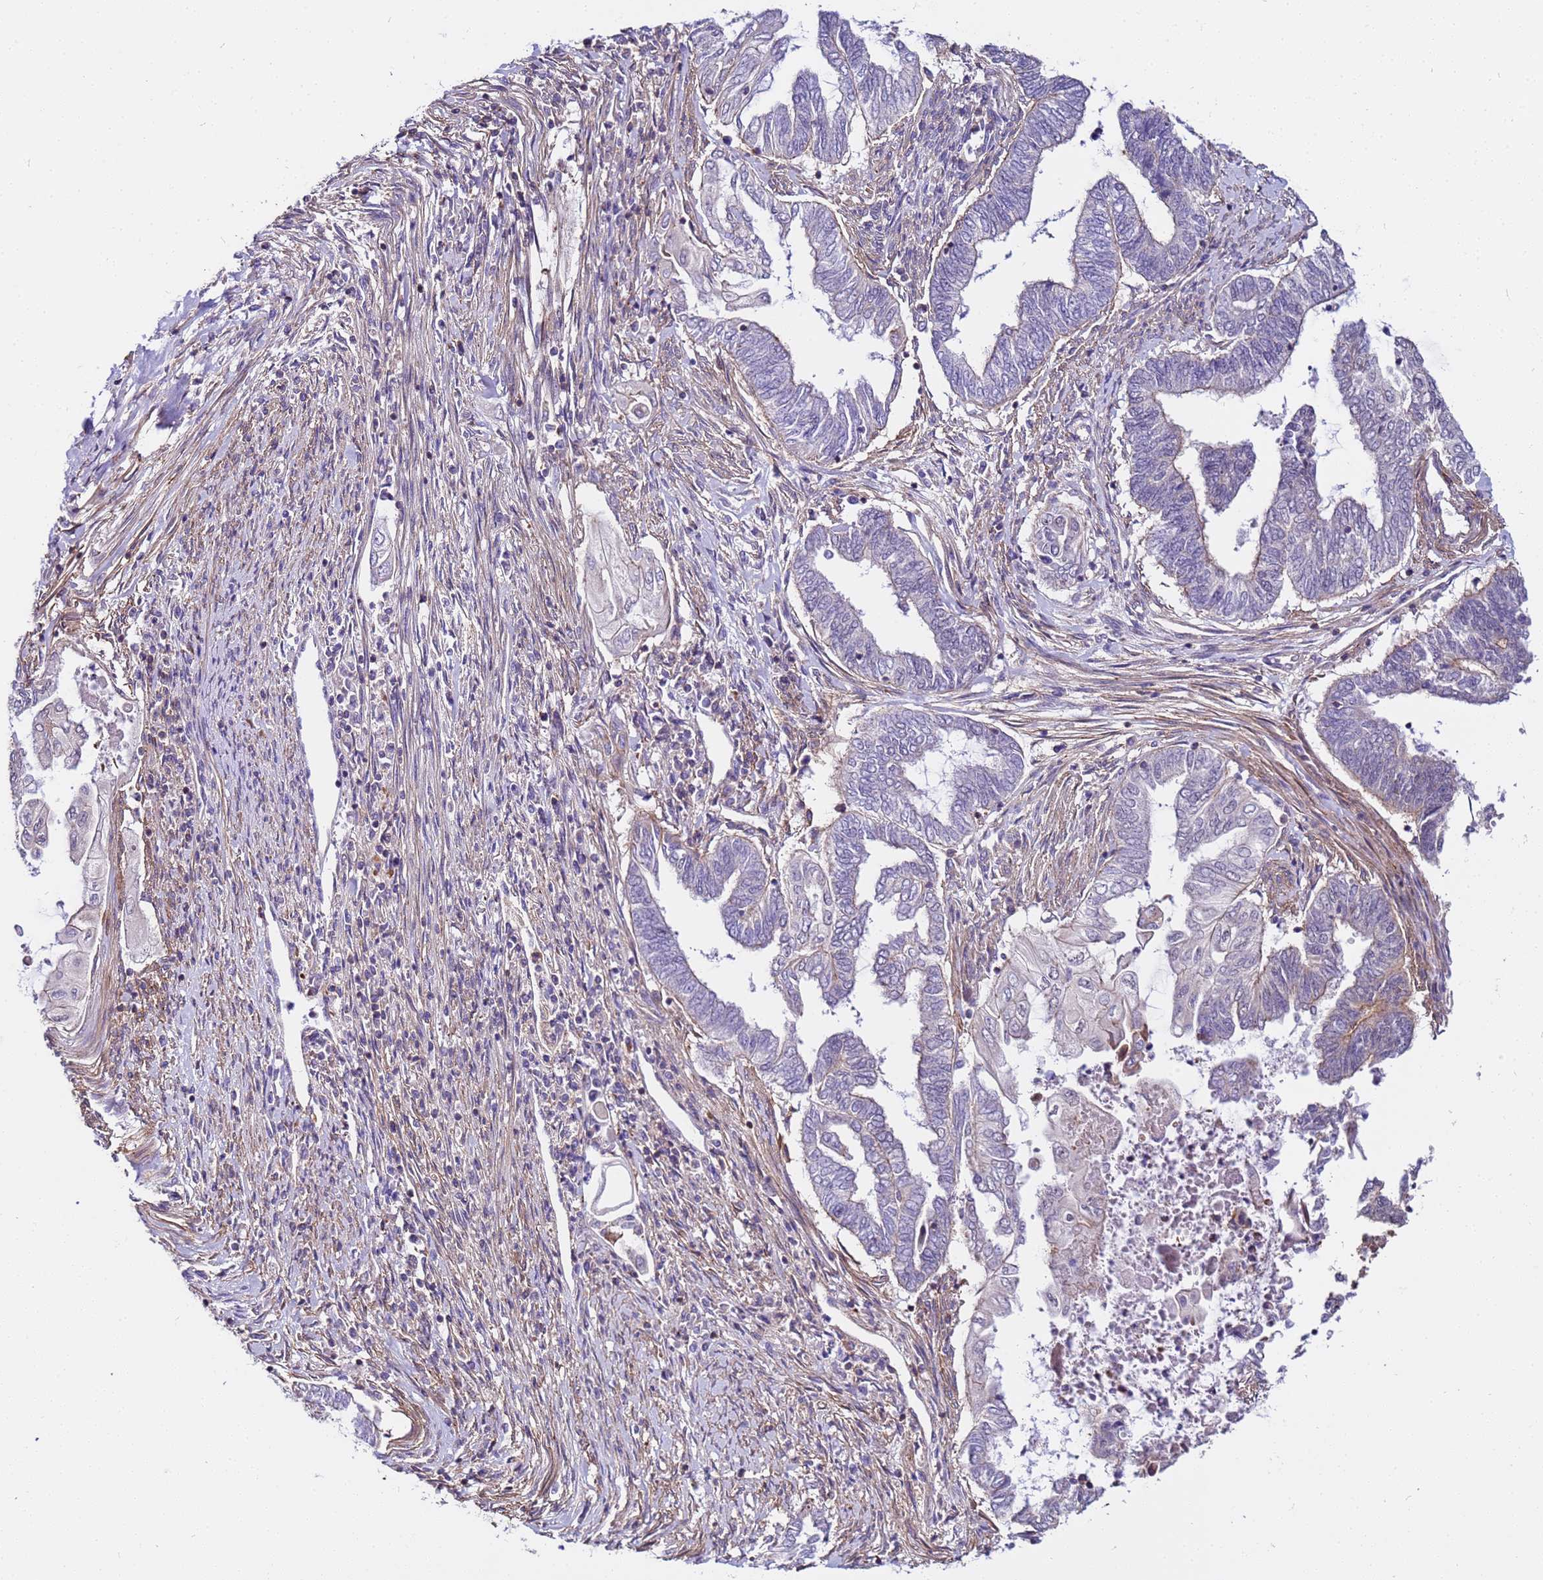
{"staining": {"intensity": "negative", "quantity": "none", "location": "none"}, "tissue": "endometrial cancer", "cell_type": "Tumor cells", "image_type": "cancer", "snomed": [{"axis": "morphology", "description": "Adenocarcinoma, NOS"}, {"axis": "topography", "description": "Uterus"}, {"axis": "topography", "description": "Endometrium"}], "caption": "Tumor cells show no significant expression in endometrial adenocarcinoma.", "gene": "STK38", "patient": {"sex": "female", "age": 70}}